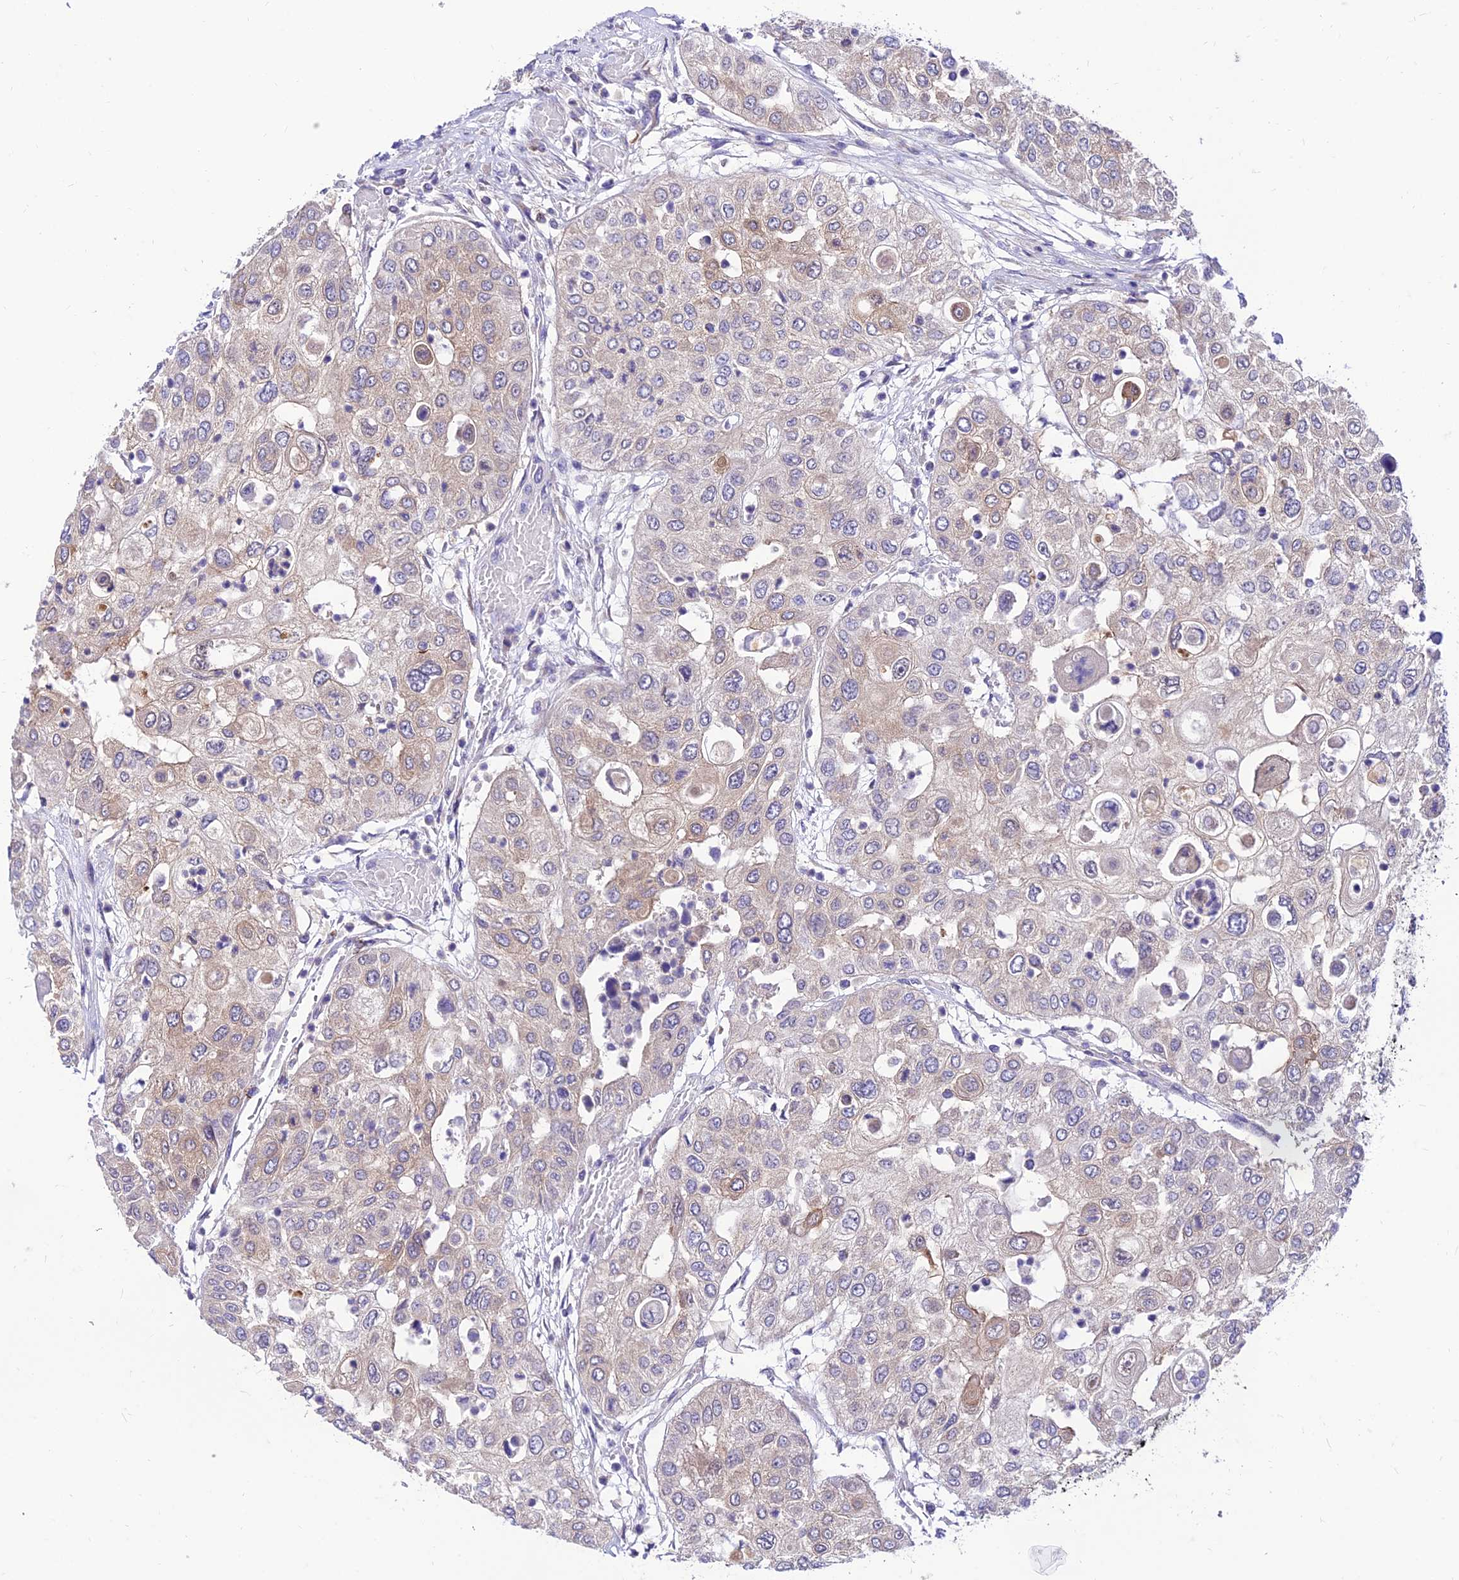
{"staining": {"intensity": "weak", "quantity": "25%-75%", "location": "cytoplasmic/membranous"}, "tissue": "urothelial cancer", "cell_type": "Tumor cells", "image_type": "cancer", "snomed": [{"axis": "morphology", "description": "Urothelial carcinoma, High grade"}, {"axis": "topography", "description": "Urinary bladder"}], "caption": "Immunohistochemistry (IHC) histopathology image of human urothelial cancer stained for a protein (brown), which displays low levels of weak cytoplasmic/membranous positivity in approximately 25%-75% of tumor cells.", "gene": "C6orf132", "patient": {"sex": "female", "age": 79}}